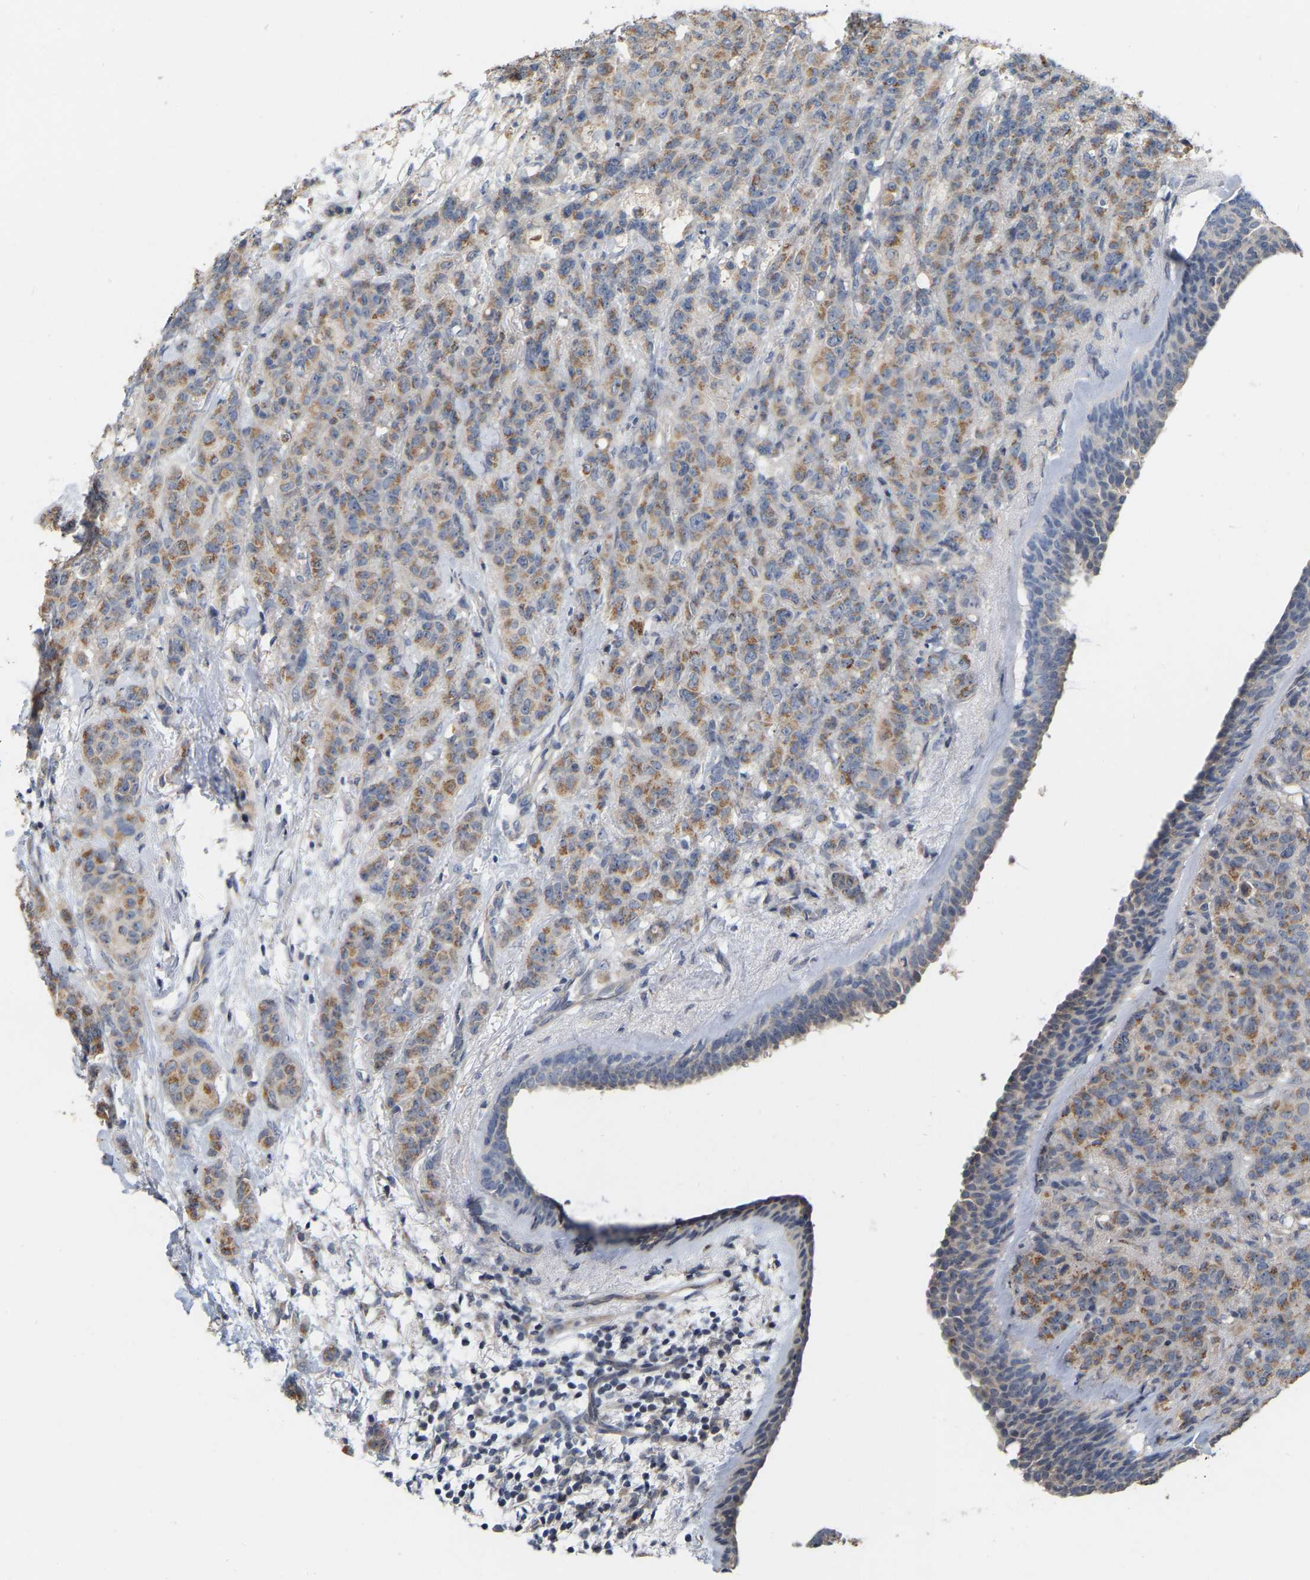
{"staining": {"intensity": "moderate", "quantity": ">75%", "location": "cytoplasmic/membranous"}, "tissue": "breast cancer", "cell_type": "Tumor cells", "image_type": "cancer", "snomed": [{"axis": "morphology", "description": "Normal tissue, NOS"}, {"axis": "morphology", "description": "Duct carcinoma"}, {"axis": "topography", "description": "Breast"}], "caption": "This image exhibits immunohistochemistry (IHC) staining of breast cancer (invasive ductal carcinoma), with medium moderate cytoplasmic/membranous expression in about >75% of tumor cells.", "gene": "SSH1", "patient": {"sex": "female", "age": 40}}